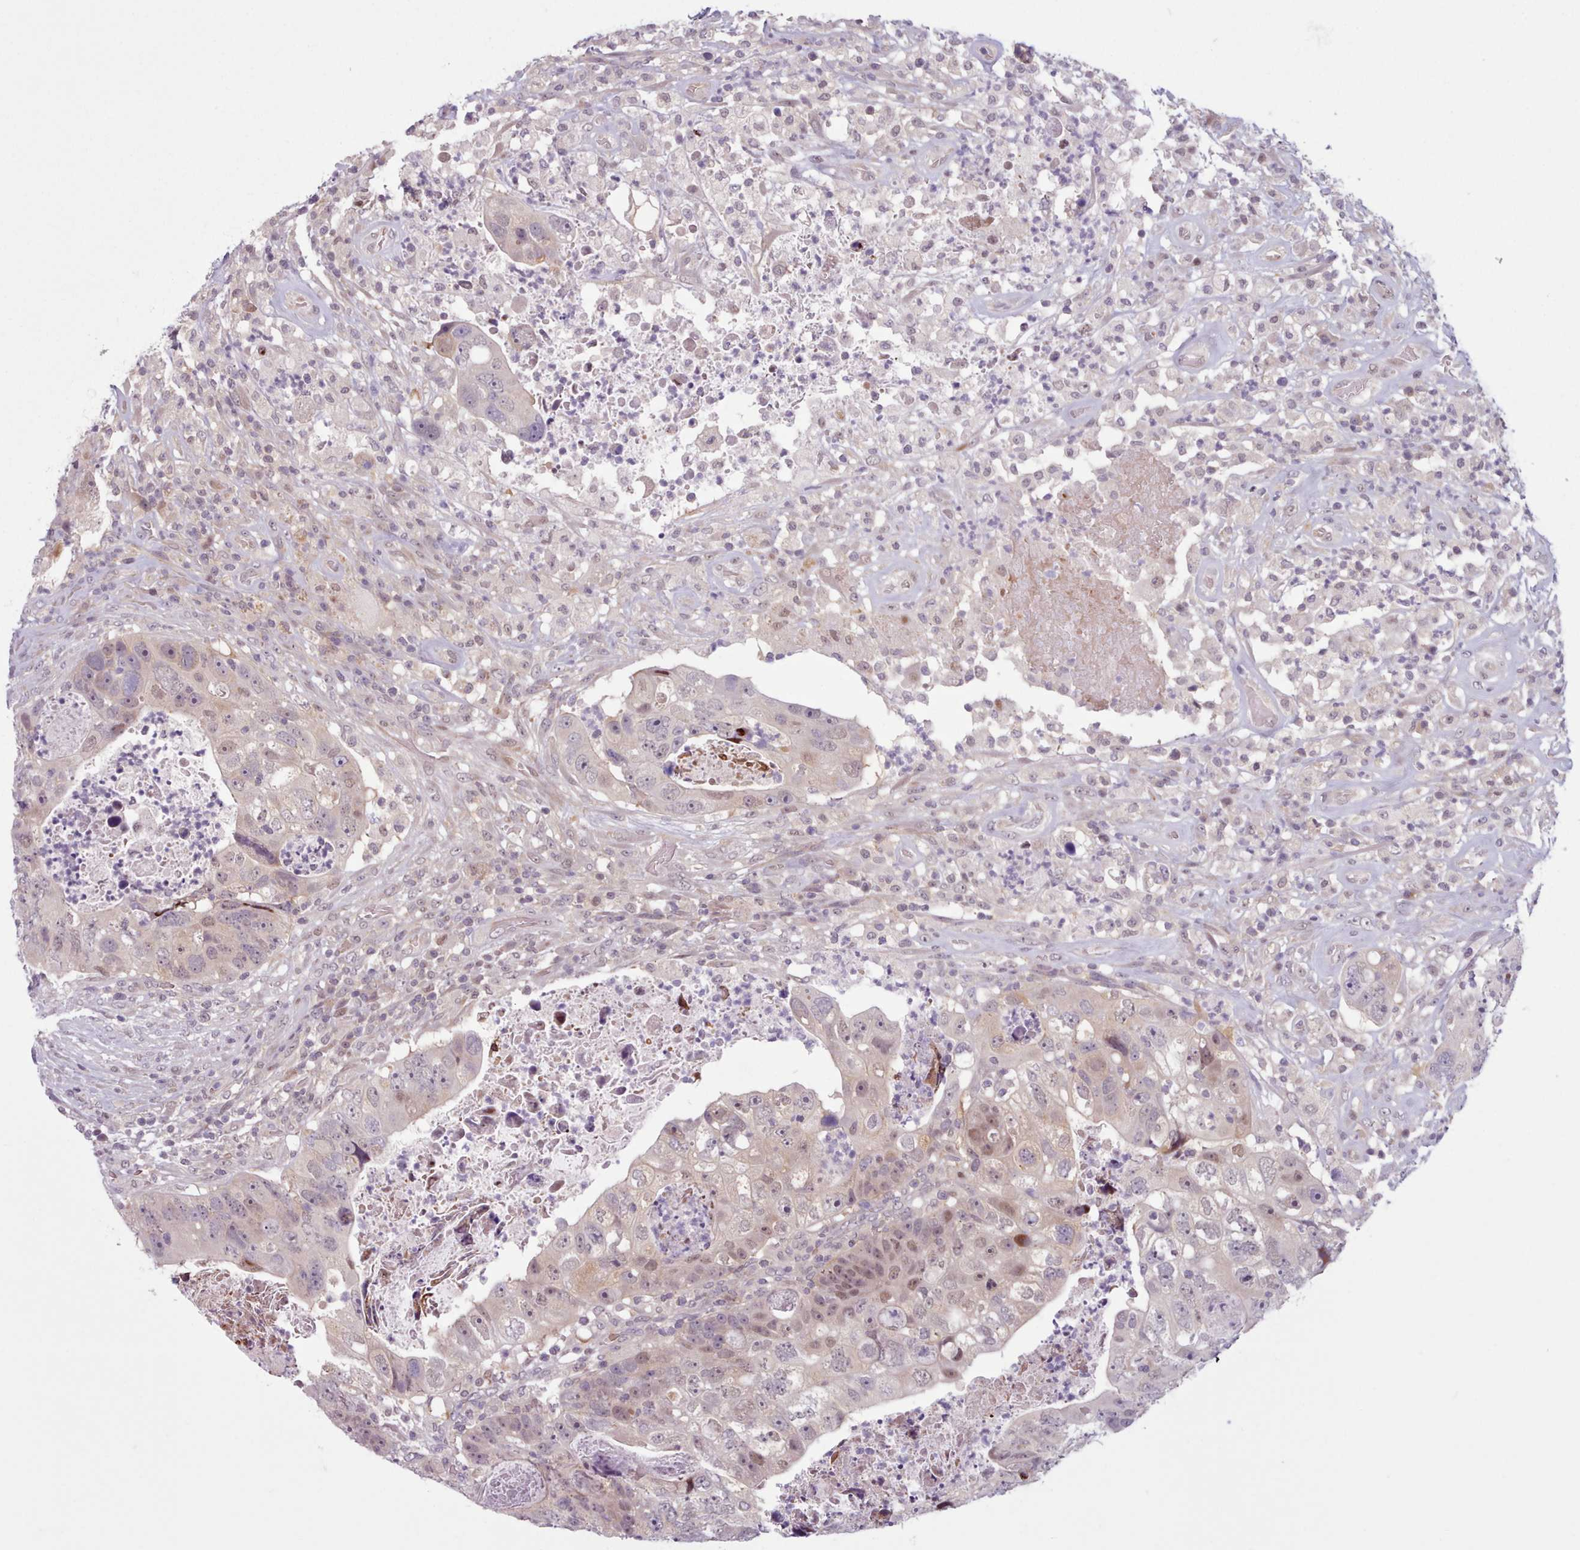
{"staining": {"intensity": "moderate", "quantity": "<25%", "location": "nuclear"}, "tissue": "colorectal cancer", "cell_type": "Tumor cells", "image_type": "cancer", "snomed": [{"axis": "morphology", "description": "Adenocarcinoma, NOS"}, {"axis": "topography", "description": "Rectum"}], "caption": "IHC image of neoplastic tissue: human adenocarcinoma (colorectal) stained using immunohistochemistry (IHC) displays low levels of moderate protein expression localized specifically in the nuclear of tumor cells, appearing as a nuclear brown color.", "gene": "KBTBD7", "patient": {"sex": "male", "age": 59}}